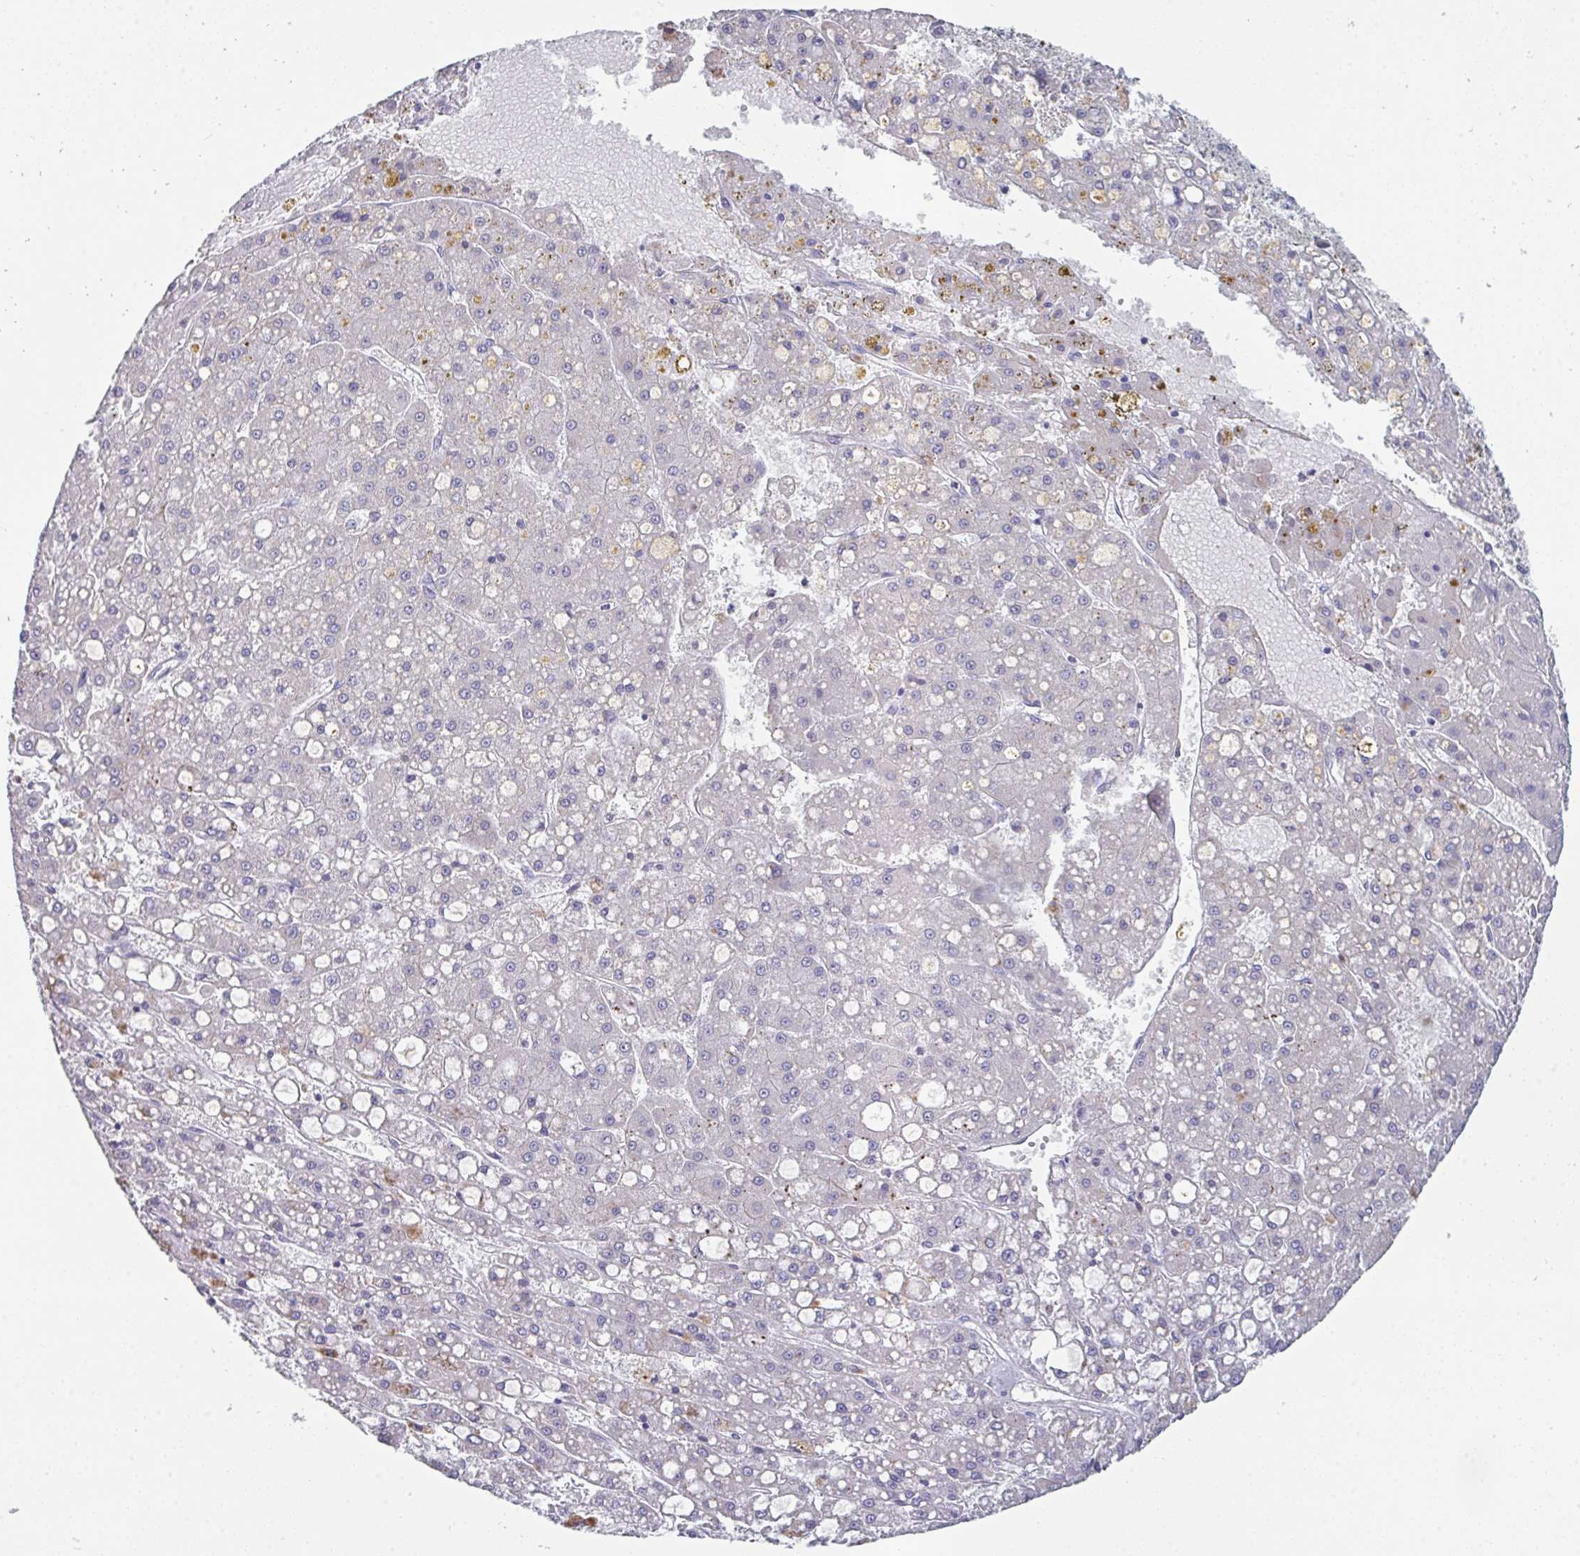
{"staining": {"intensity": "negative", "quantity": "none", "location": "none"}, "tissue": "liver cancer", "cell_type": "Tumor cells", "image_type": "cancer", "snomed": [{"axis": "morphology", "description": "Carcinoma, Hepatocellular, NOS"}, {"axis": "topography", "description": "Liver"}], "caption": "The histopathology image reveals no significant positivity in tumor cells of liver cancer (hepatocellular carcinoma).", "gene": "HGFAC", "patient": {"sex": "male", "age": 67}}